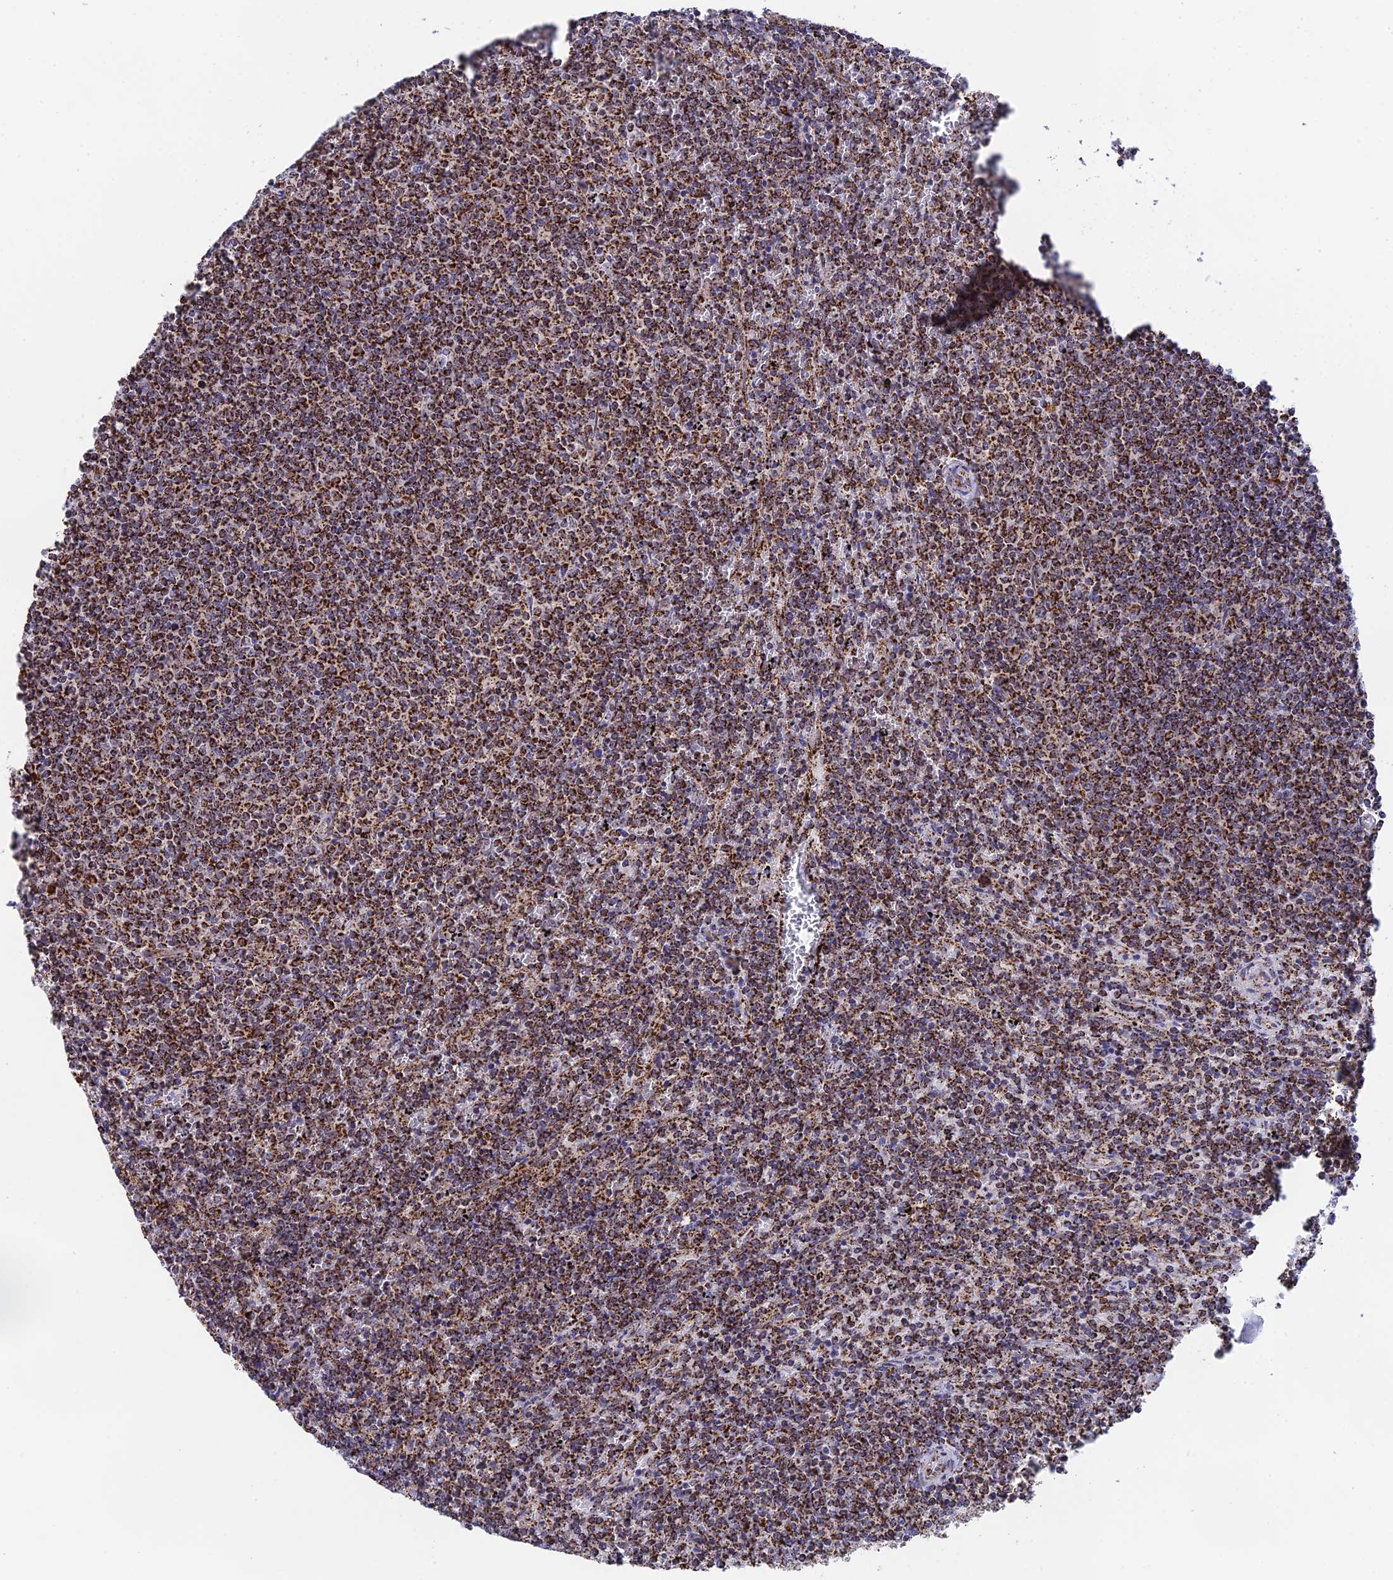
{"staining": {"intensity": "strong", "quantity": ">75%", "location": "cytoplasmic/membranous"}, "tissue": "lymphoma", "cell_type": "Tumor cells", "image_type": "cancer", "snomed": [{"axis": "morphology", "description": "Malignant lymphoma, non-Hodgkin's type, Low grade"}, {"axis": "topography", "description": "Spleen"}], "caption": "A high-resolution photomicrograph shows IHC staining of malignant lymphoma, non-Hodgkin's type (low-grade), which reveals strong cytoplasmic/membranous staining in about >75% of tumor cells.", "gene": "CDC16", "patient": {"sex": "female", "age": 50}}